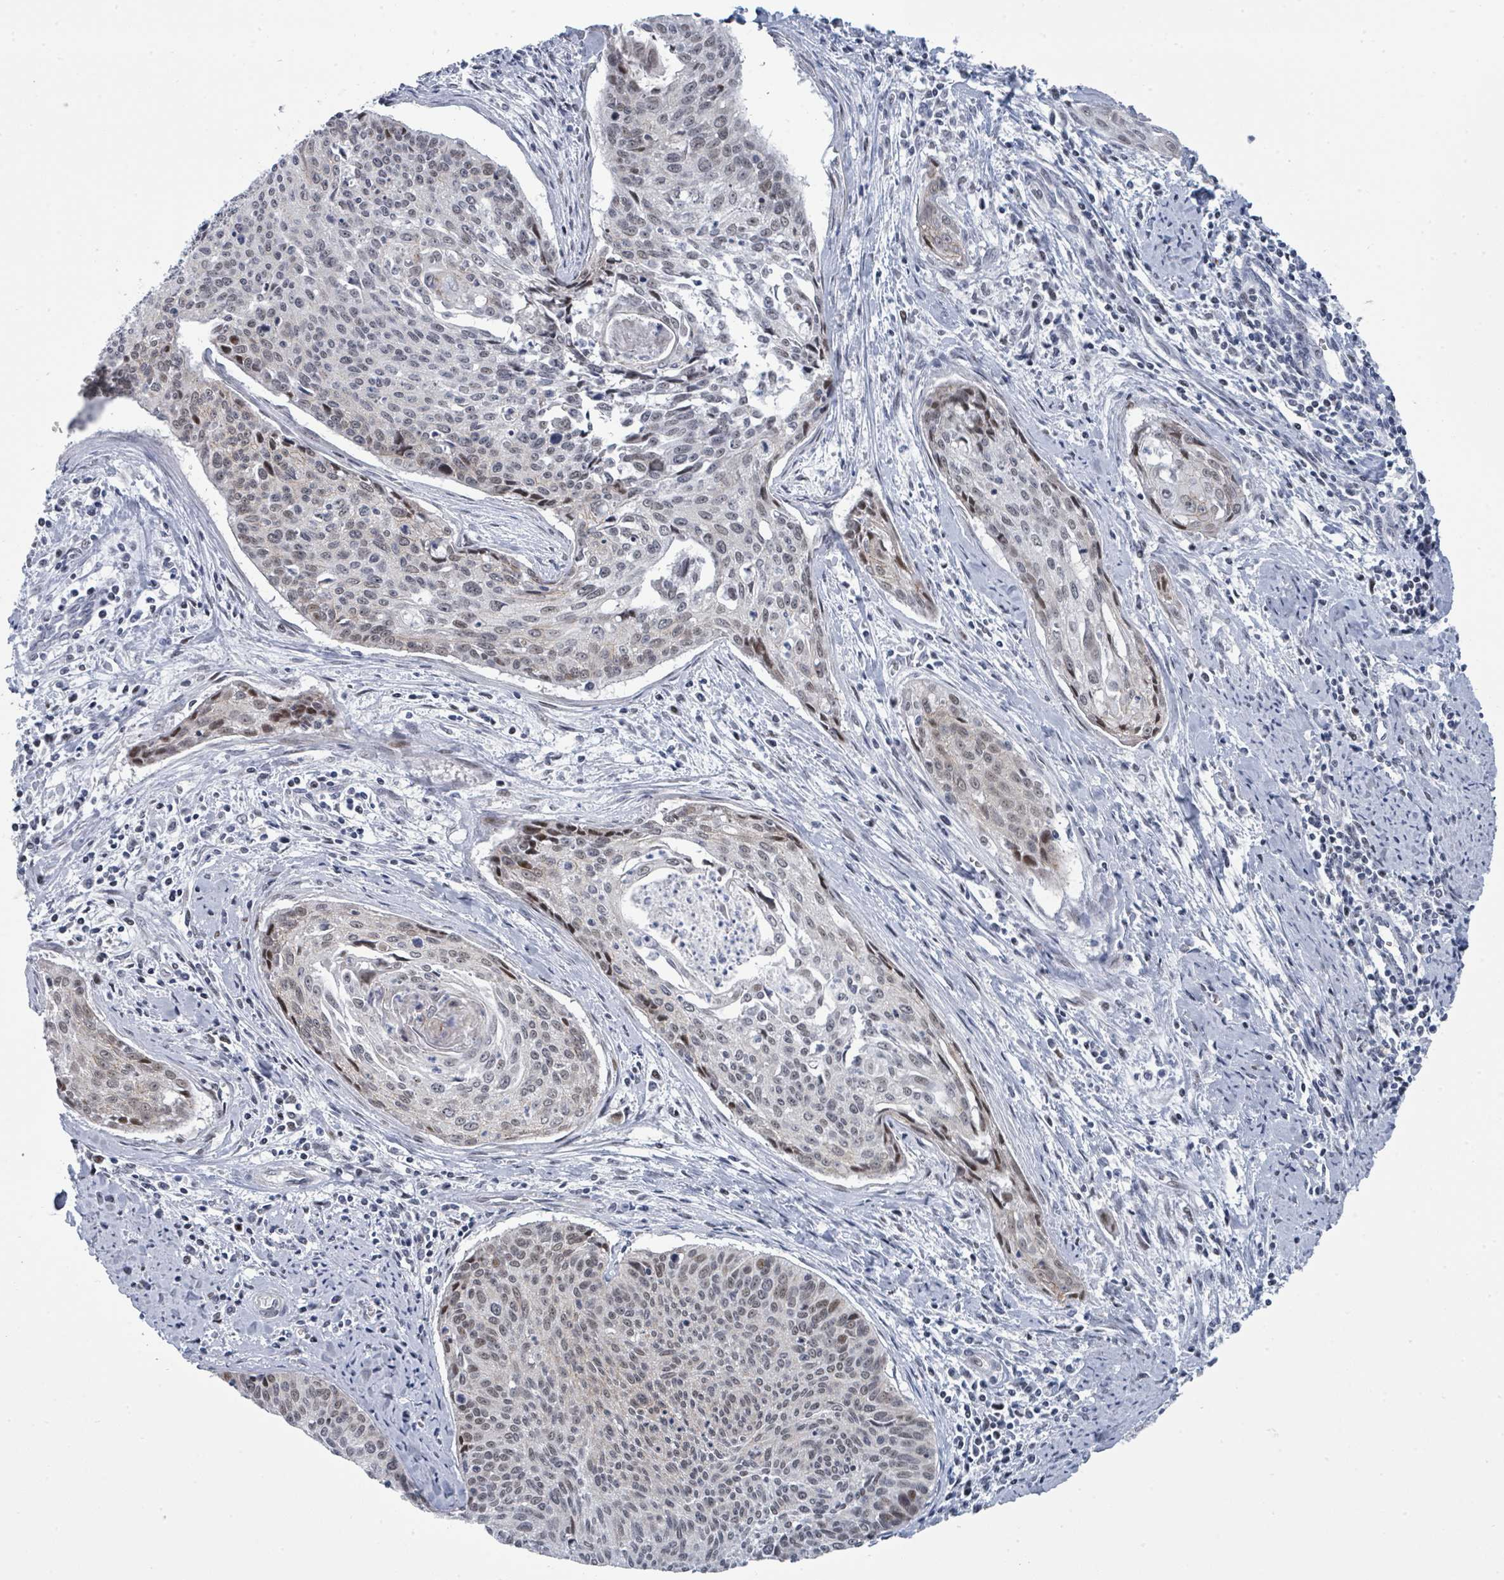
{"staining": {"intensity": "weak", "quantity": "25%-75%", "location": "nuclear"}, "tissue": "cervical cancer", "cell_type": "Tumor cells", "image_type": "cancer", "snomed": [{"axis": "morphology", "description": "Squamous cell carcinoma, NOS"}, {"axis": "topography", "description": "Cervix"}], "caption": "Protein staining shows weak nuclear positivity in approximately 25%-75% of tumor cells in cervical squamous cell carcinoma. (Brightfield microscopy of DAB IHC at high magnification).", "gene": "CT45A5", "patient": {"sex": "female", "age": 55}}